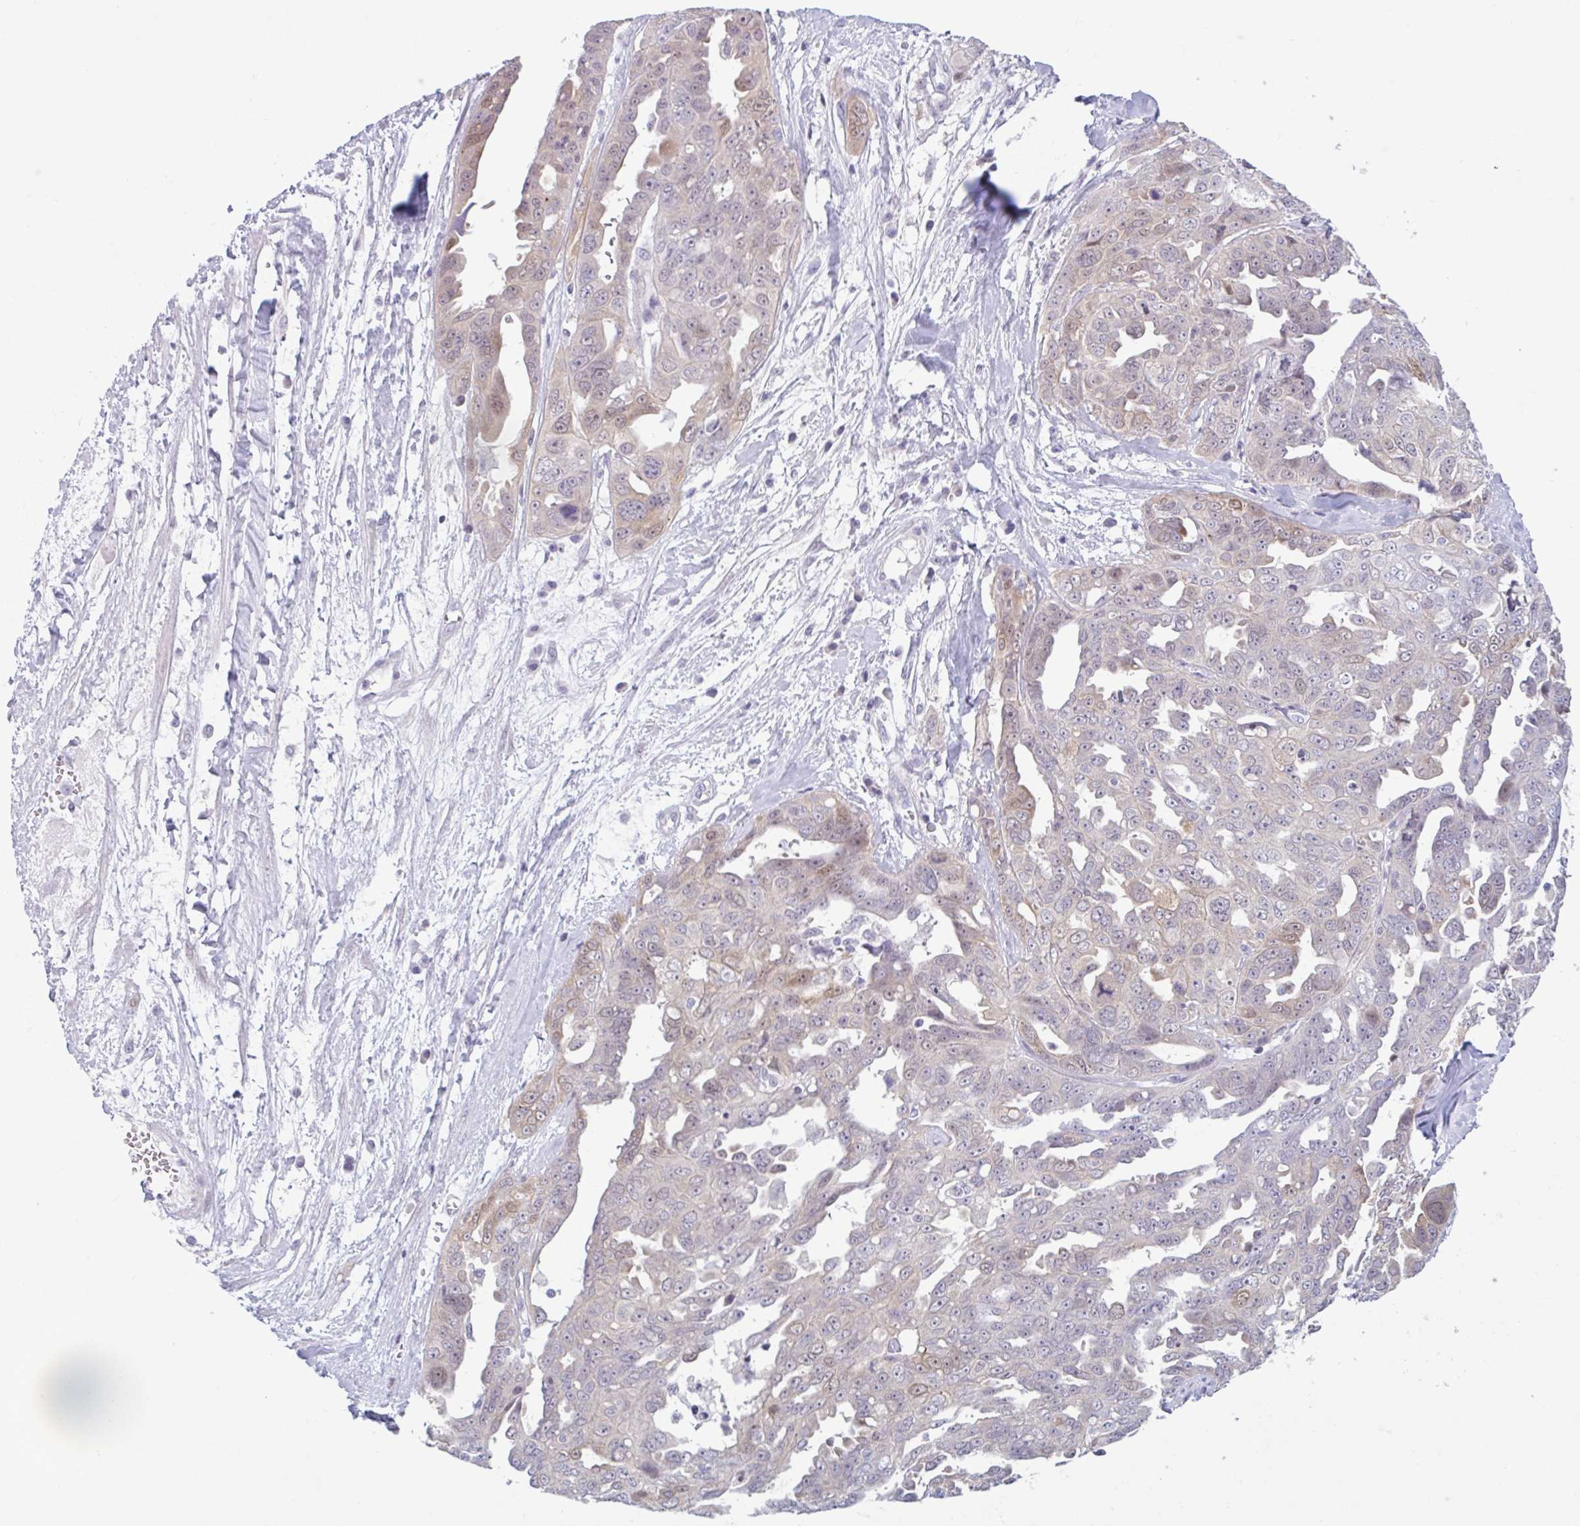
{"staining": {"intensity": "weak", "quantity": "25%-75%", "location": "cytoplasmic/membranous"}, "tissue": "ovarian cancer", "cell_type": "Tumor cells", "image_type": "cancer", "snomed": [{"axis": "morphology", "description": "Carcinoma, endometroid"}, {"axis": "topography", "description": "Ovary"}], "caption": "Brown immunohistochemical staining in ovarian cancer exhibits weak cytoplasmic/membranous positivity in about 25%-75% of tumor cells. (brown staining indicates protein expression, while blue staining denotes nuclei).", "gene": "FAM153A", "patient": {"sex": "female", "age": 70}}